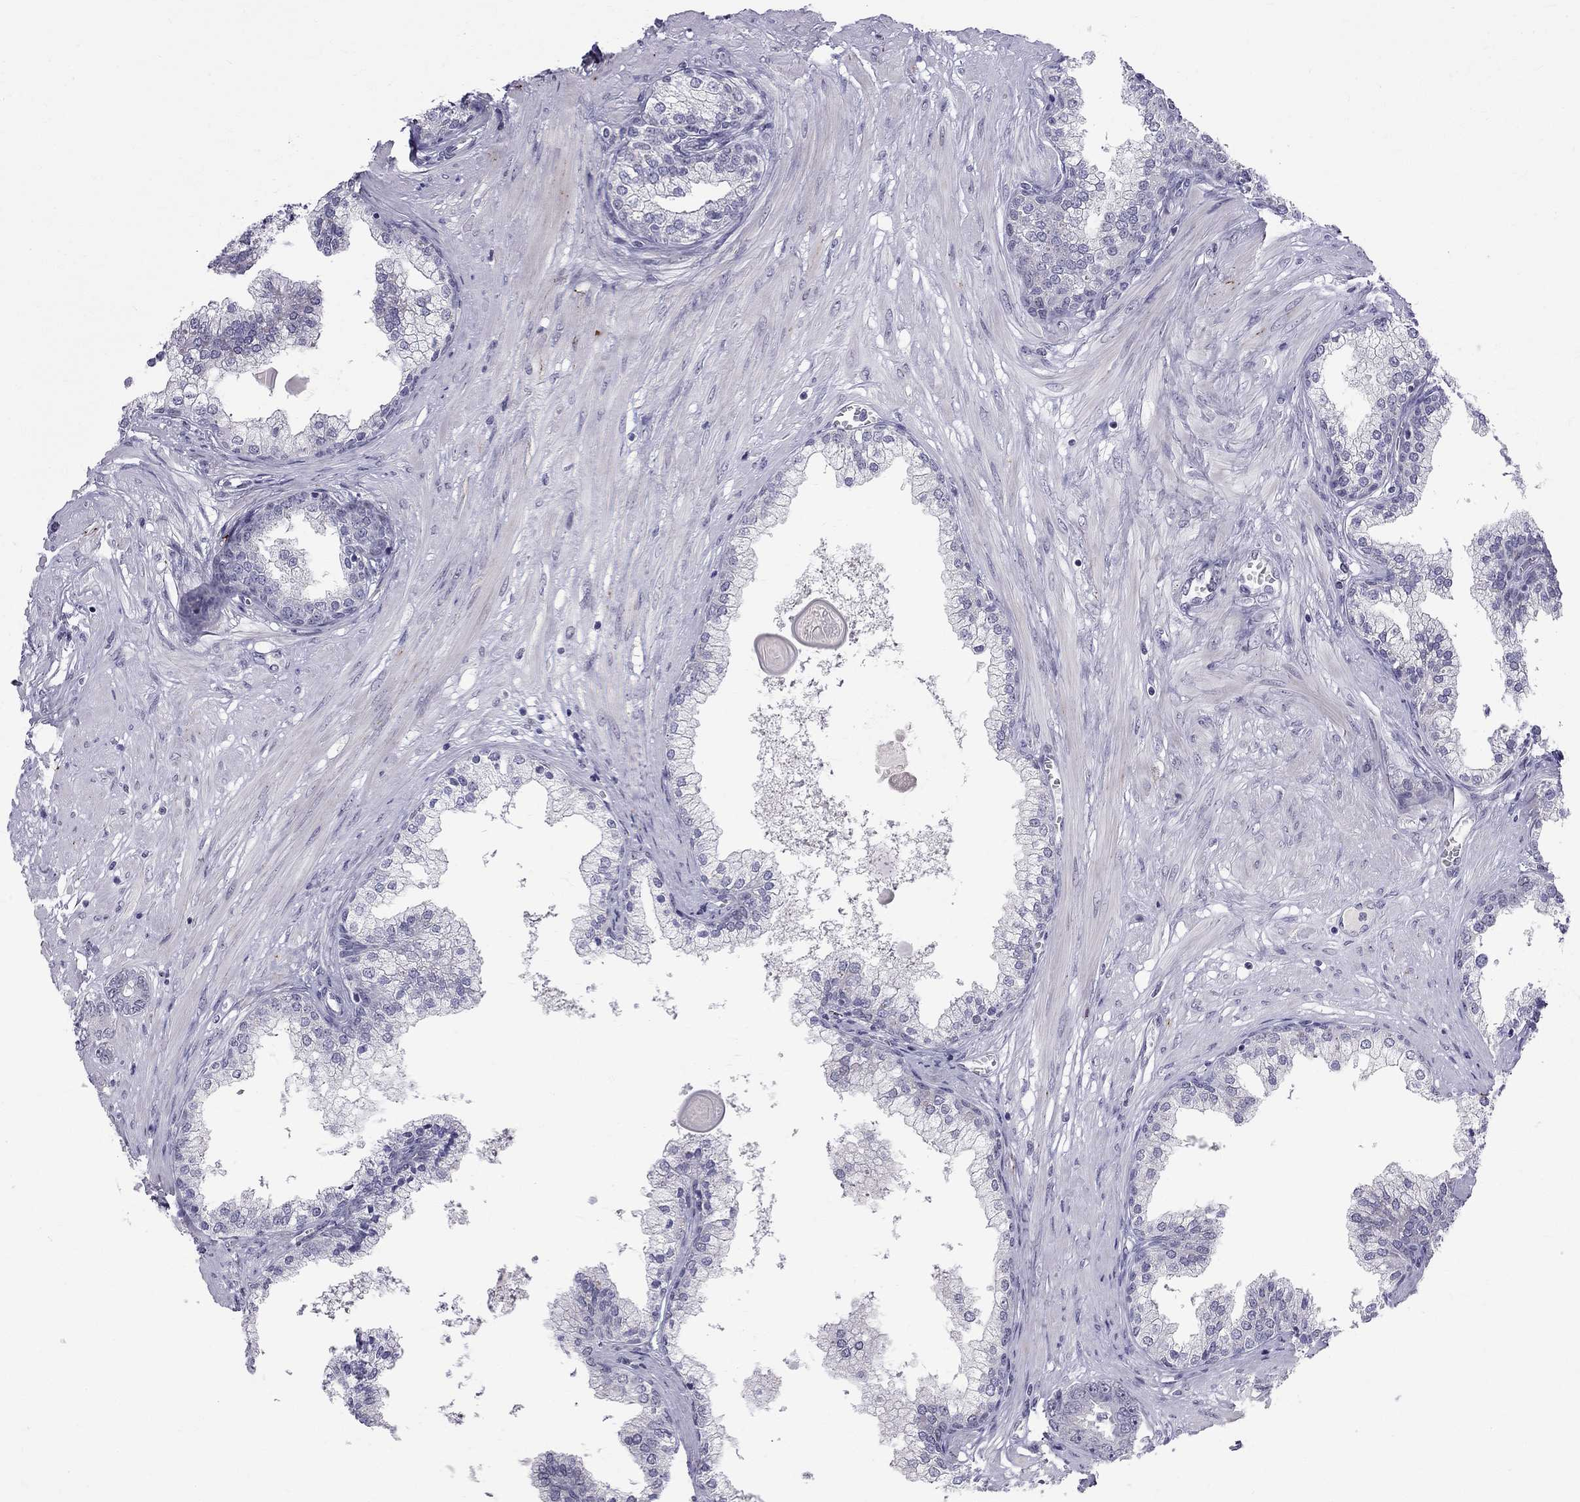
{"staining": {"intensity": "weak", "quantity": "<25%", "location": "cytoplasmic/membranous"}, "tissue": "prostate cancer", "cell_type": "Tumor cells", "image_type": "cancer", "snomed": [{"axis": "morphology", "description": "Adenocarcinoma, NOS"}, {"axis": "topography", "description": "Prostate"}], "caption": "Micrograph shows no protein expression in tumor cells of prostate adenocarcinoma tissue.", "gene": "RTL9", "patient": {"sex": "male", "age": 67}}